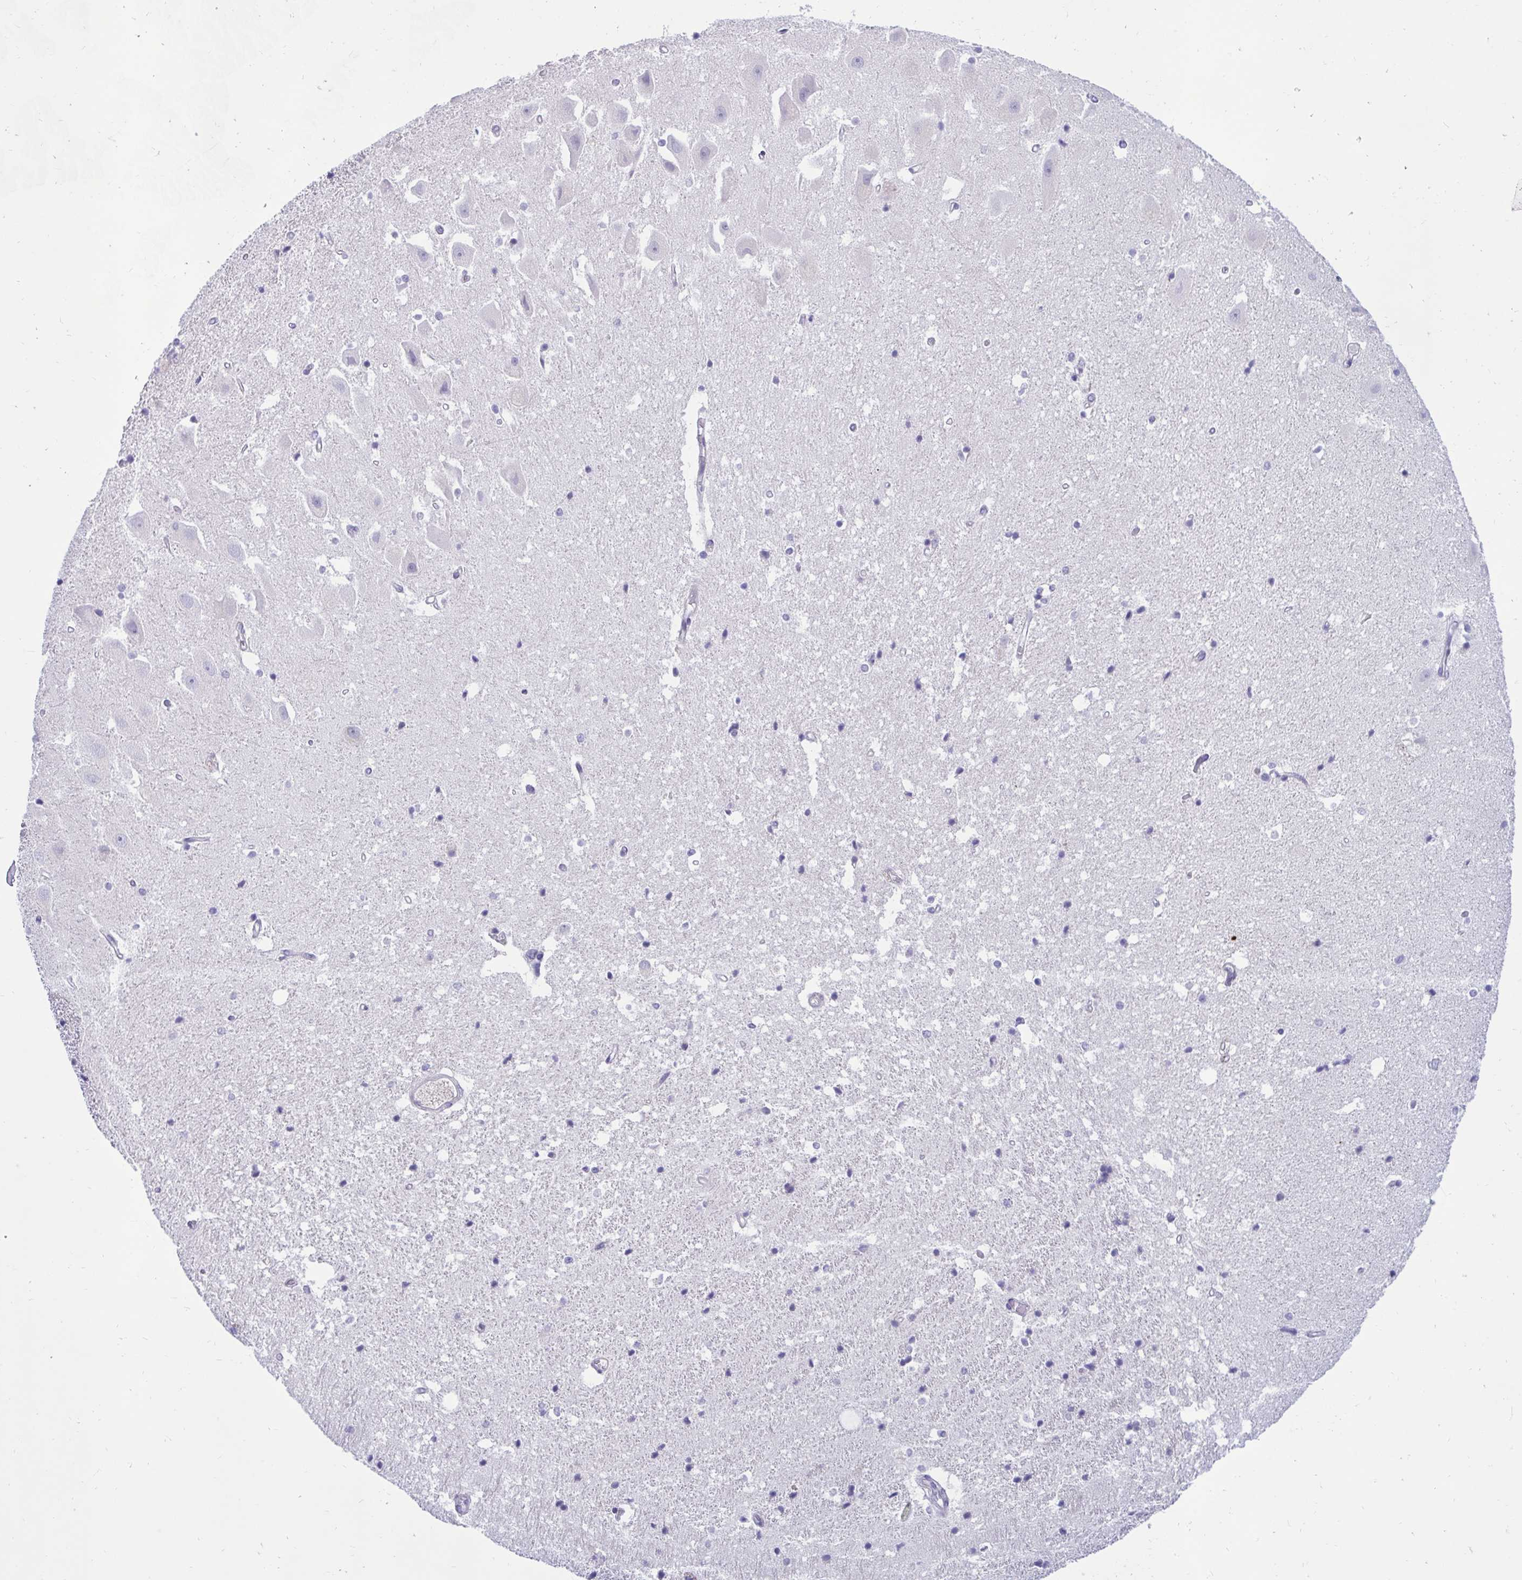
{"staining": {"intensity": "negative", "quantity": "none", "location": "none"}, "tissue": "hippocampus", "cell_type": "Glial cells", "image_type": "normal", "snomed": [{"axis": "morphology", "description": "Normal tissue, NOS"}, {"axis": "topography", "description": "Hippocampus"}], "caption": "IHC photomicrograph of normal hippocampus: human hippocampus stained with DAB (3,3'-diaminobenzidine) displays no significant protein positivity in glial cells. Nuclei are stained in blue.", "gene": "FAM219B", "patient": {"sex": "male", "age": 63}}